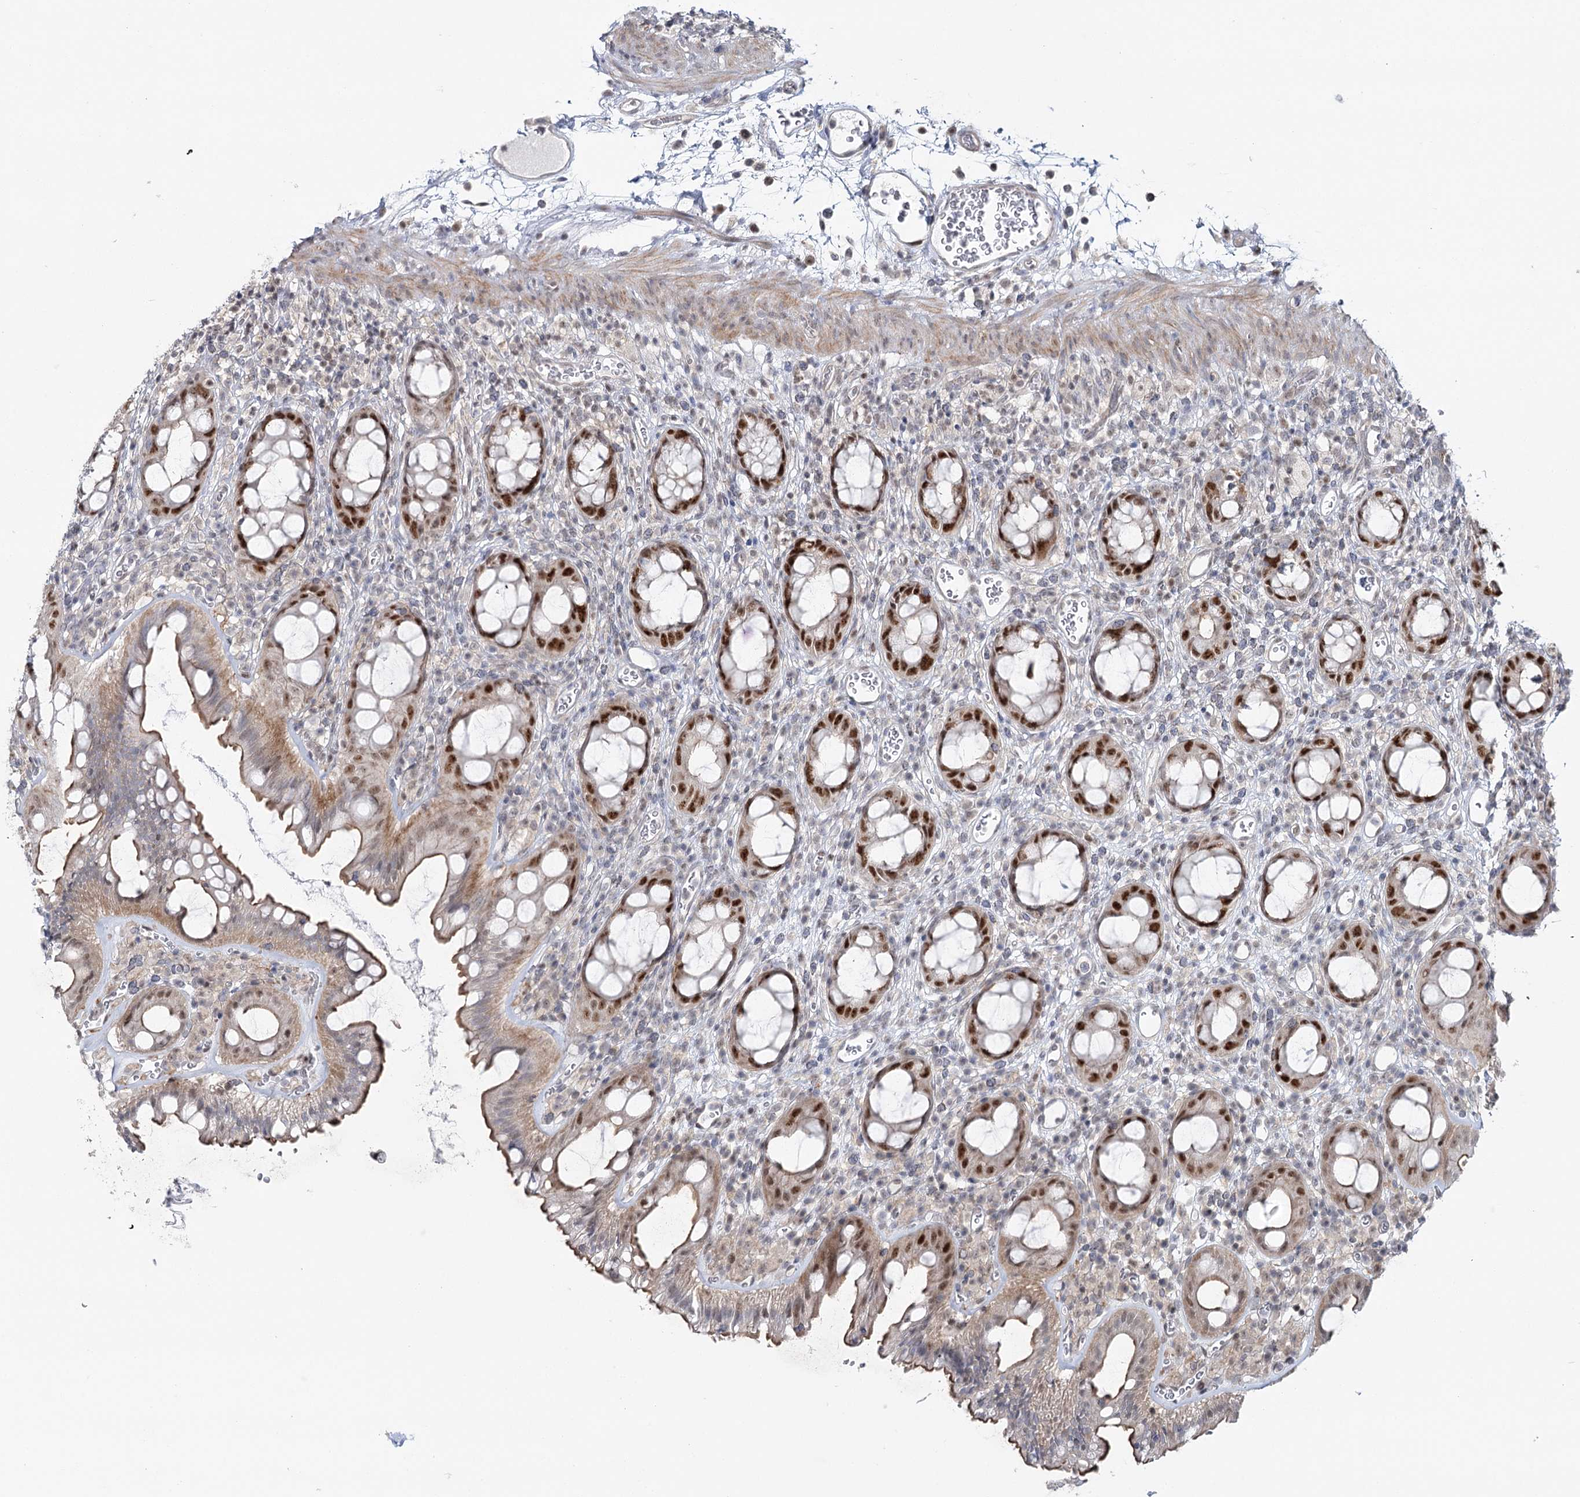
{"staining": {"intensity": "strong", "quantity": "25%-75%", "location": "nuclear"}, "tissue": "rectum", "cell_type": "Glandular cells", "image_type": "normal", "snomed": [{"axis": "morphology", "description": "Normal tissue, NOS"}, {"axis": "topography", "description": "Rectum"}], "caption": "Immunohistochemical staining of unremarkable rectum demonstrates strong nuclear protein expression in approximately 25%-75% of glandular cells. (IHC, brightfield microscopy, high magnification).", "gene": "ZC3H8", "patient": {"sex": "female", "age": 57}}